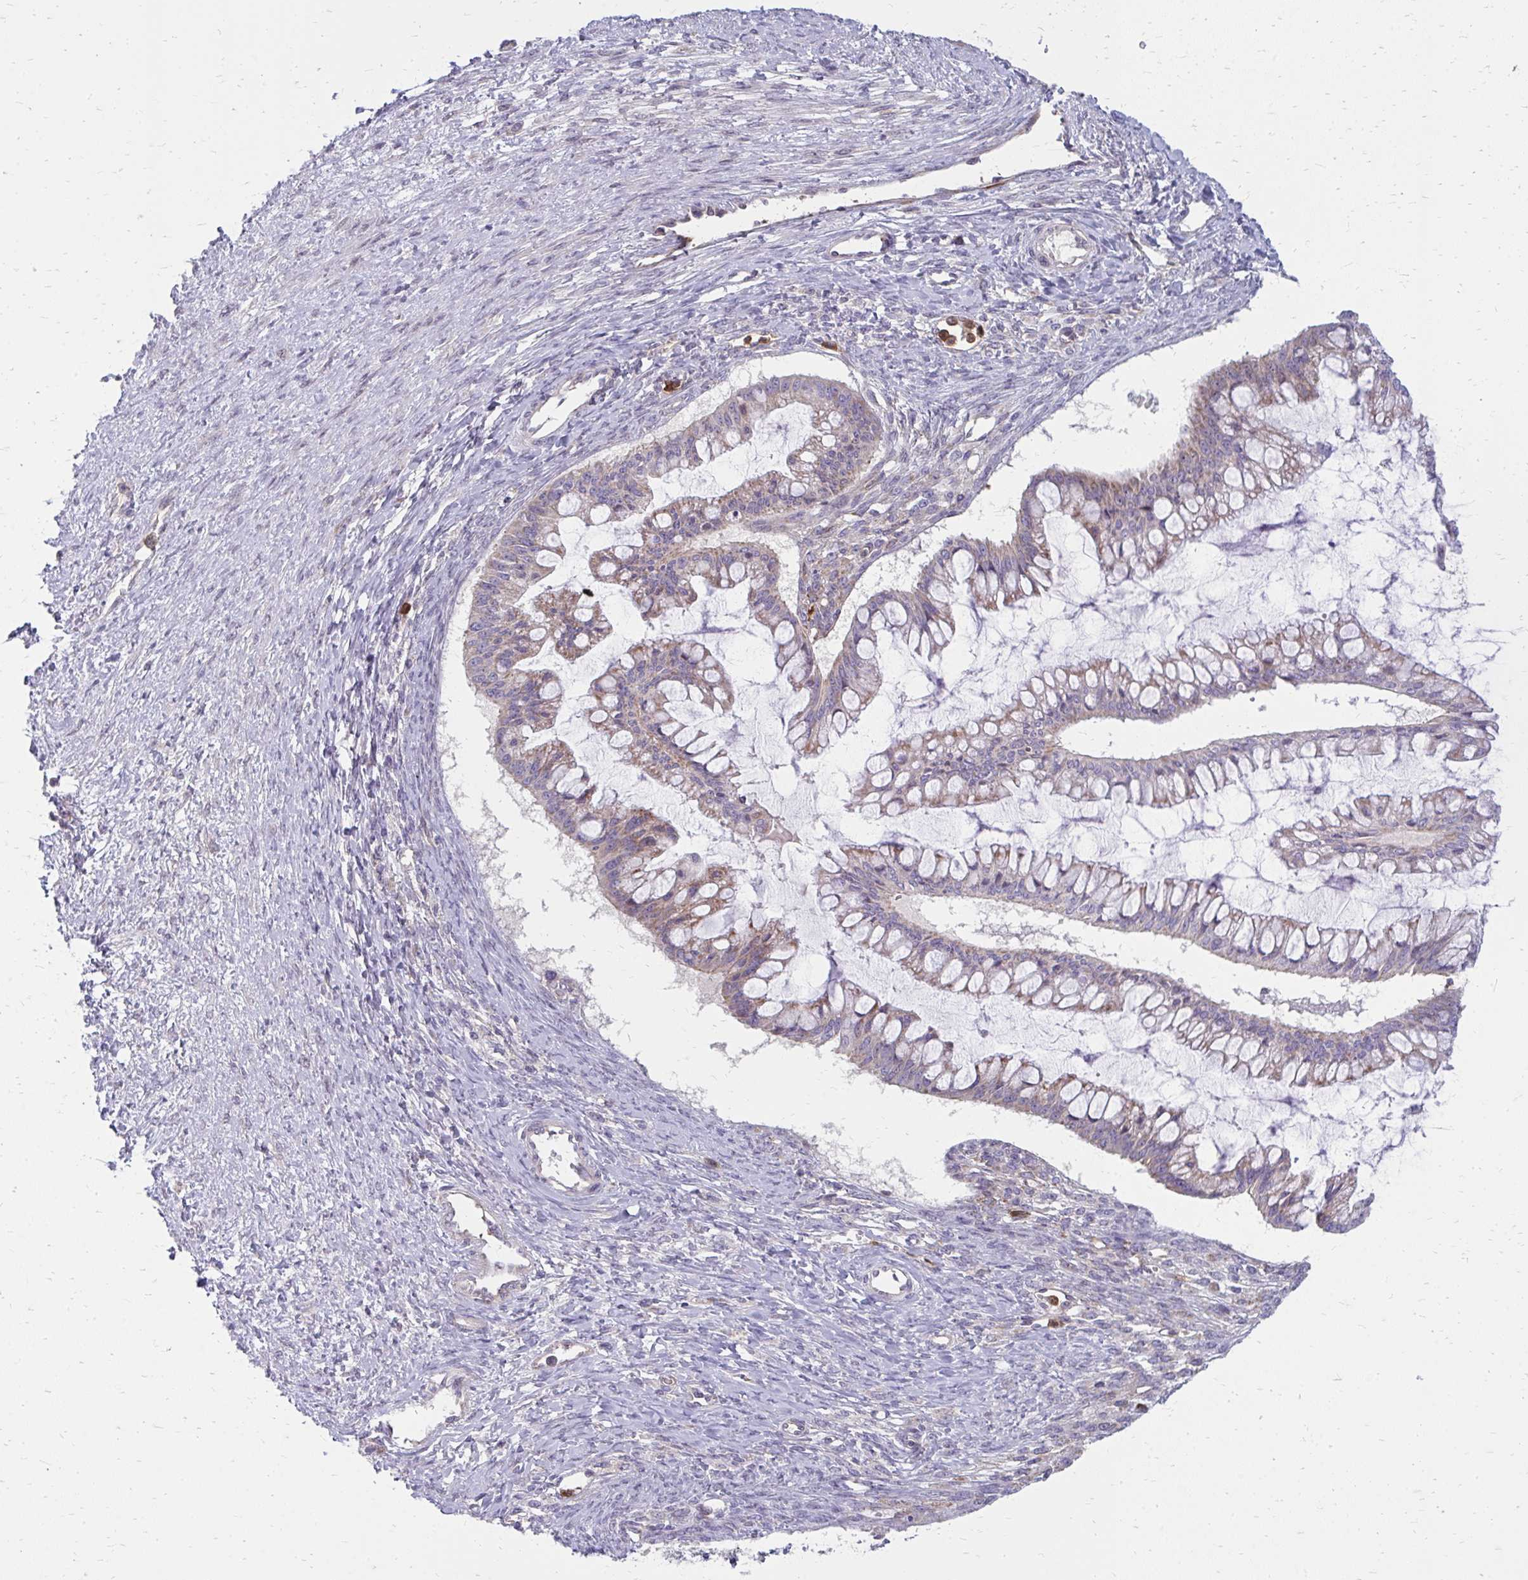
{"staining": {"intensity": "weak", "quantity": "<25%", "location": "cytoplasmic/membranous"}, "tissue": "ovarian cancer", "cell_type": "Tumor cells", "image_type": "cancer", "snomed": [{"axis": "morphology", "description": "Cystadenocarcinoma, mucinous, NOS"}, {"axis": "topography", "description": "Ovary"}], "caption": "IHC photomicrograph of human ovarian cancer stained for a protein (brown), which demonstrates no positivity in tumor cells.", "gene": "ASAP1", "patient": {"sex": "female", "age": 73}}